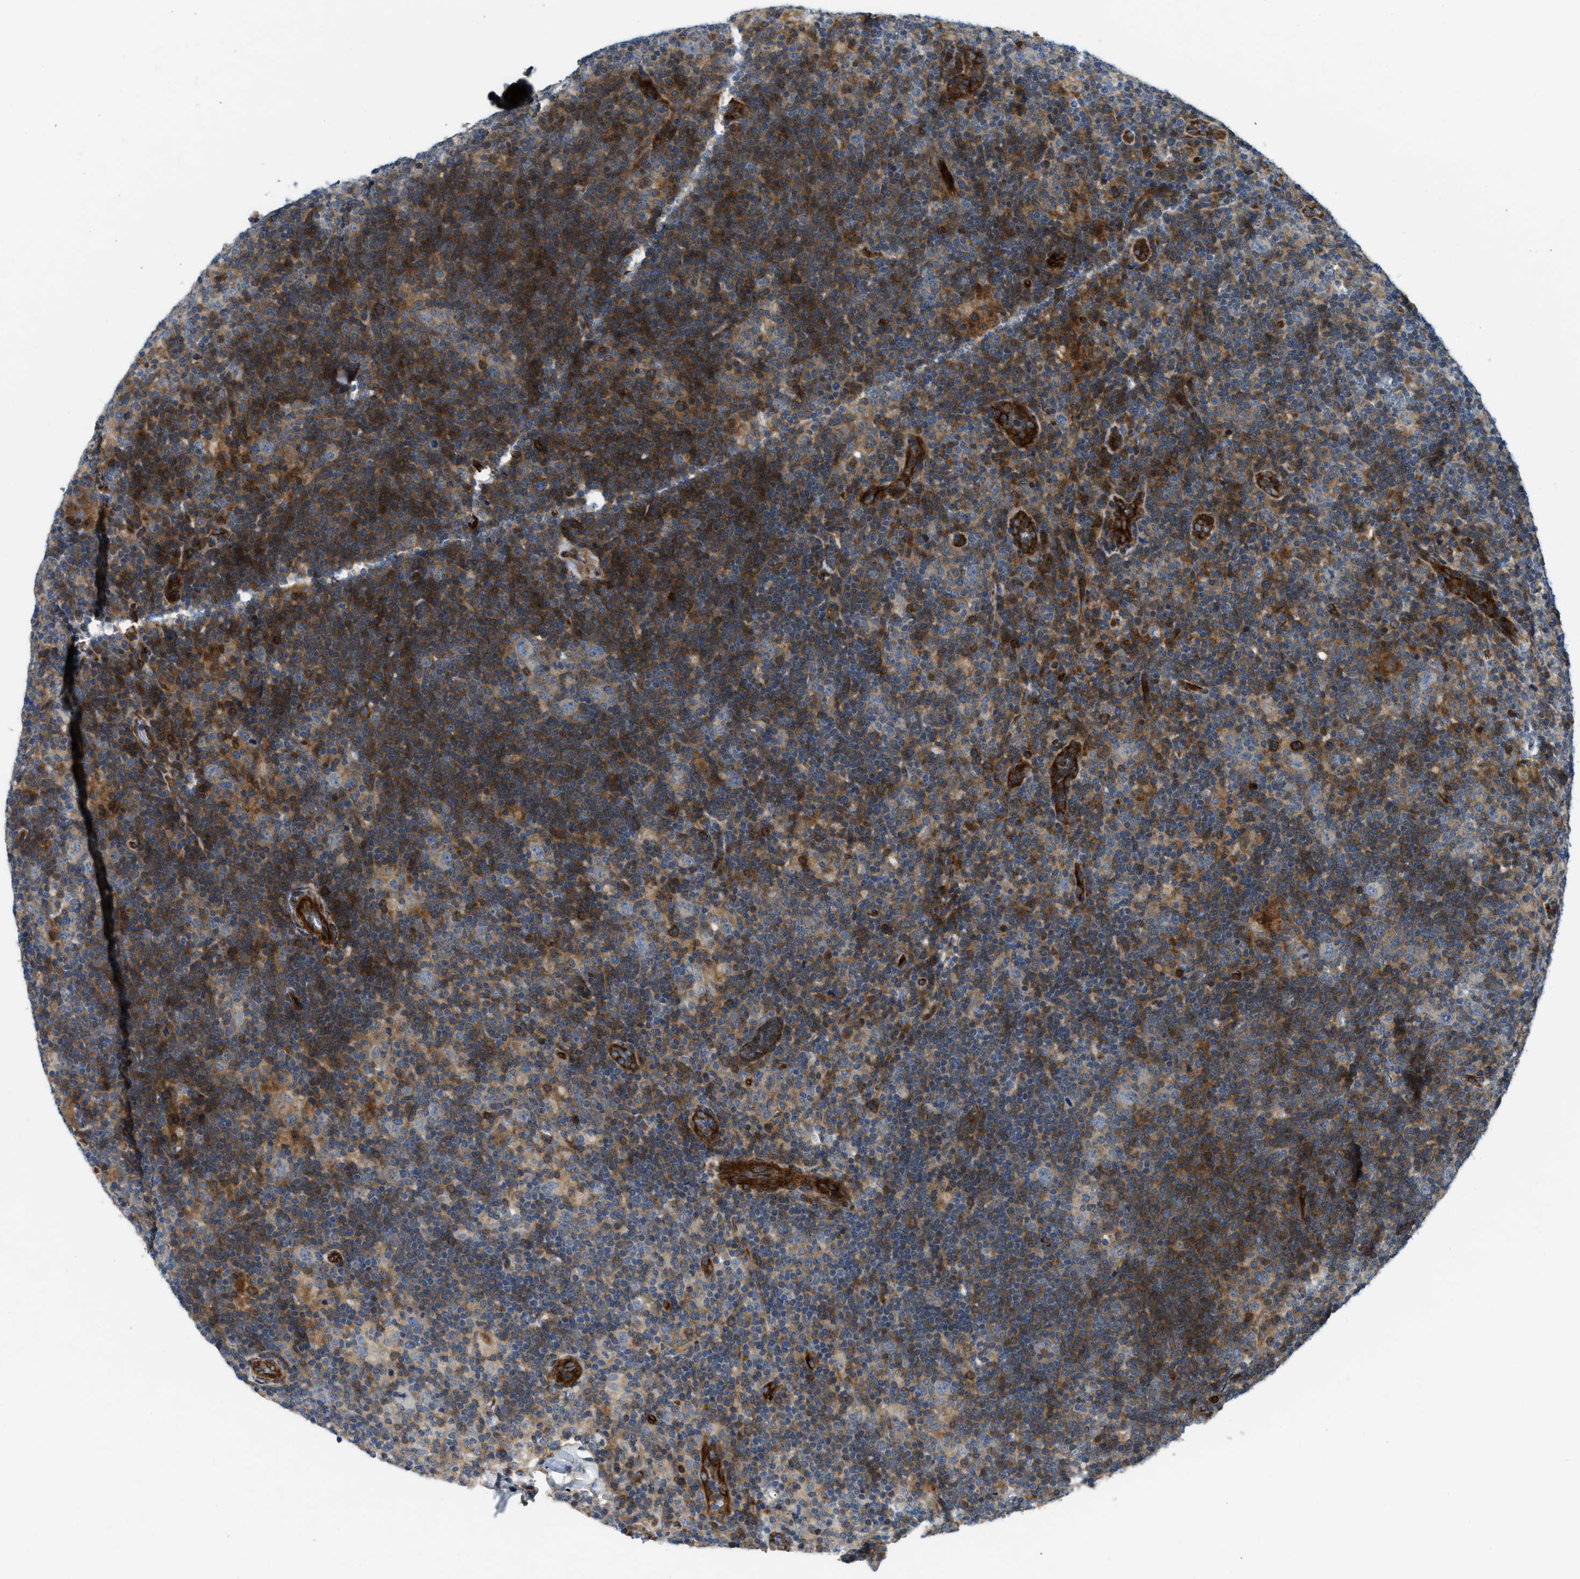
{"staining": {"intensity": "negative", "quantity": "none", "location": "none"}, "tissue": "lymphoma", "cell_type": "Tumor cells", "image_type": "cancer", "snomed": [{"axis": "morphology", "description": "Hodgkin's disease, NOS"}, {"axis": "topography", "description": "Lymph node"}], "caption": "An immunohistochemistry photomicrograph of lymphoma is shown. There is no staining in tumor cells of lymphoma.", "gene": "NYNRIN", "patient": {"sex": "female", "age": 57}}